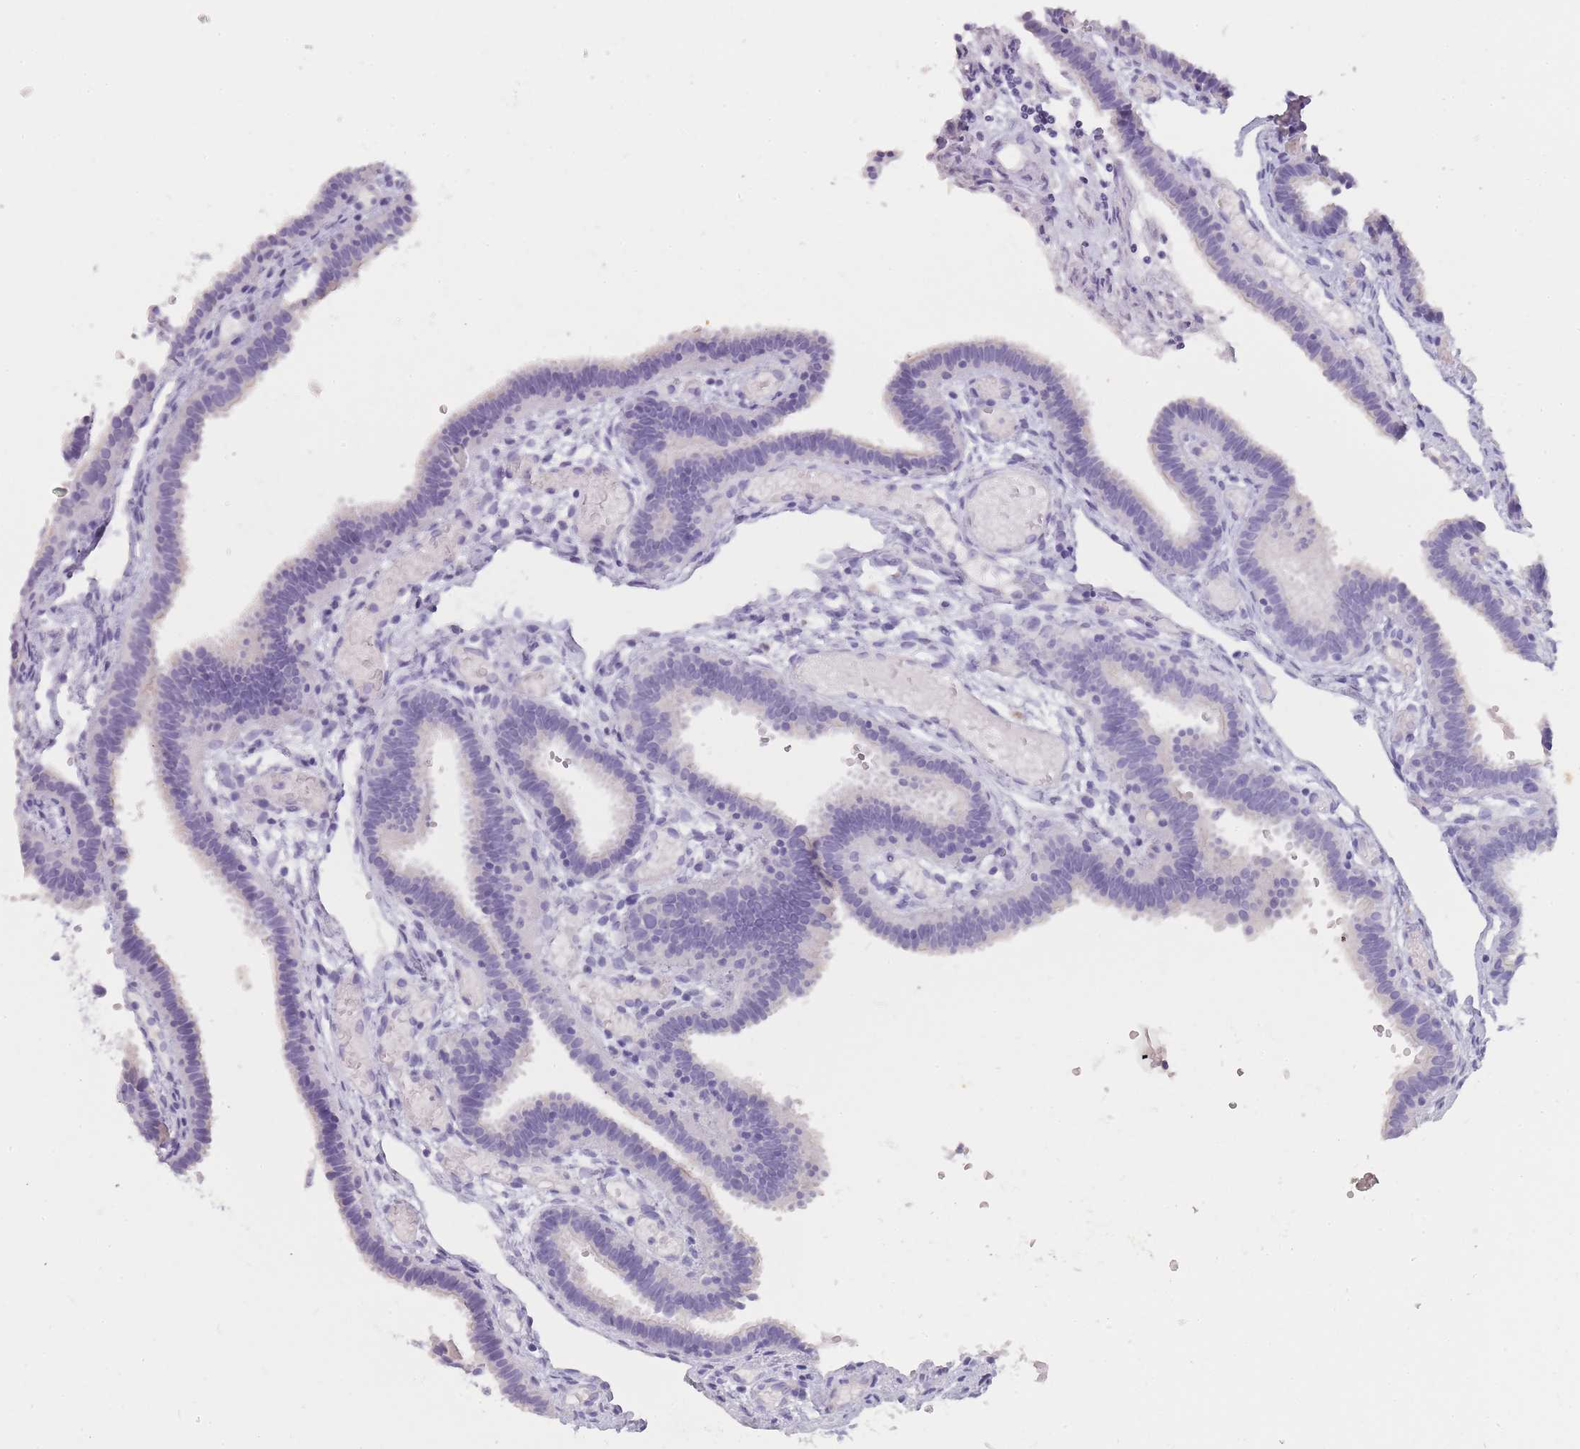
{"staining": {"intensity": "negative", "quantity": "none", "location": "none"}, "tissue": "fallopian tube", "cell_type": "Glandular cells", "image_type": "normal", "snomed": [{"axis": "morphology", "description": "Normal tissue, NOS"}, {"axis": "topography", "description": "Fallopian tube"}], "caption": "A histopathology image of human fallopian tube is negative for staining in glandular cells. (DAB (3,3'-diaminobenzidine) immunohistochemistry (IHC) visualized using brightfield microscopy, high magnification).", "gene": "TCP11X1", "patient": {"sex": "female", "age": 37}}